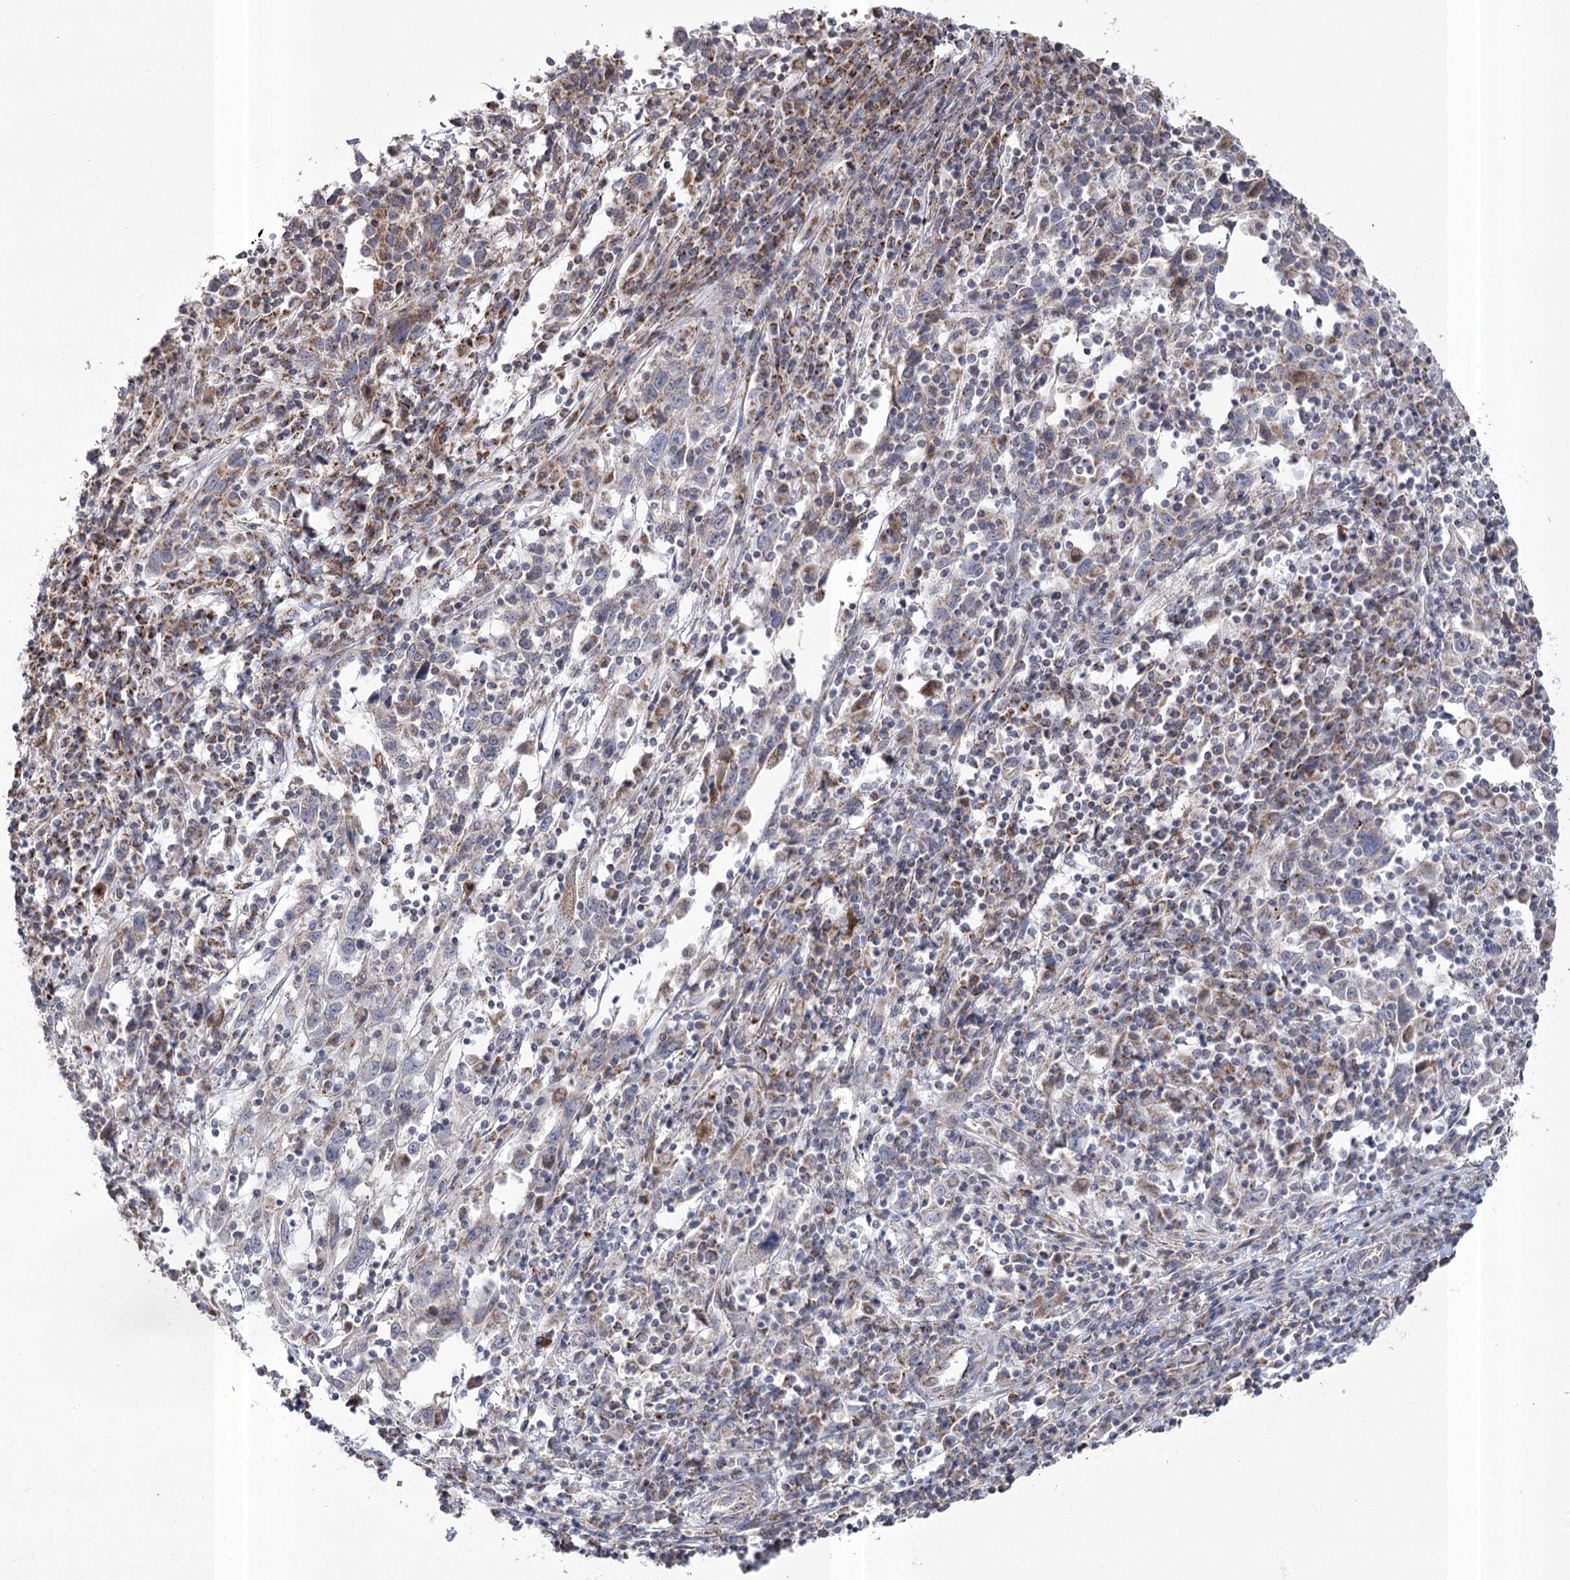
{"staining": {"intensity": "weak", "quantity": "<25%", "location": "cytoplasmic/membranous"}, "tissue": "cervical cancer", "cell_type": "Tumor cells", "image_type": "cancer", "snomed": [{"axis": "morphology", "description": "Squamous cell carcinoma, NOS"}, {"axis": "topography", "description": "Cervix"}], "caption": "A histopathology image of squamous cell carcinoma (cervical) stained for a protein shows no brown staining in tumor cells.", "gene": "PDHB", "patient": {"sex": "female", "age": 46}}